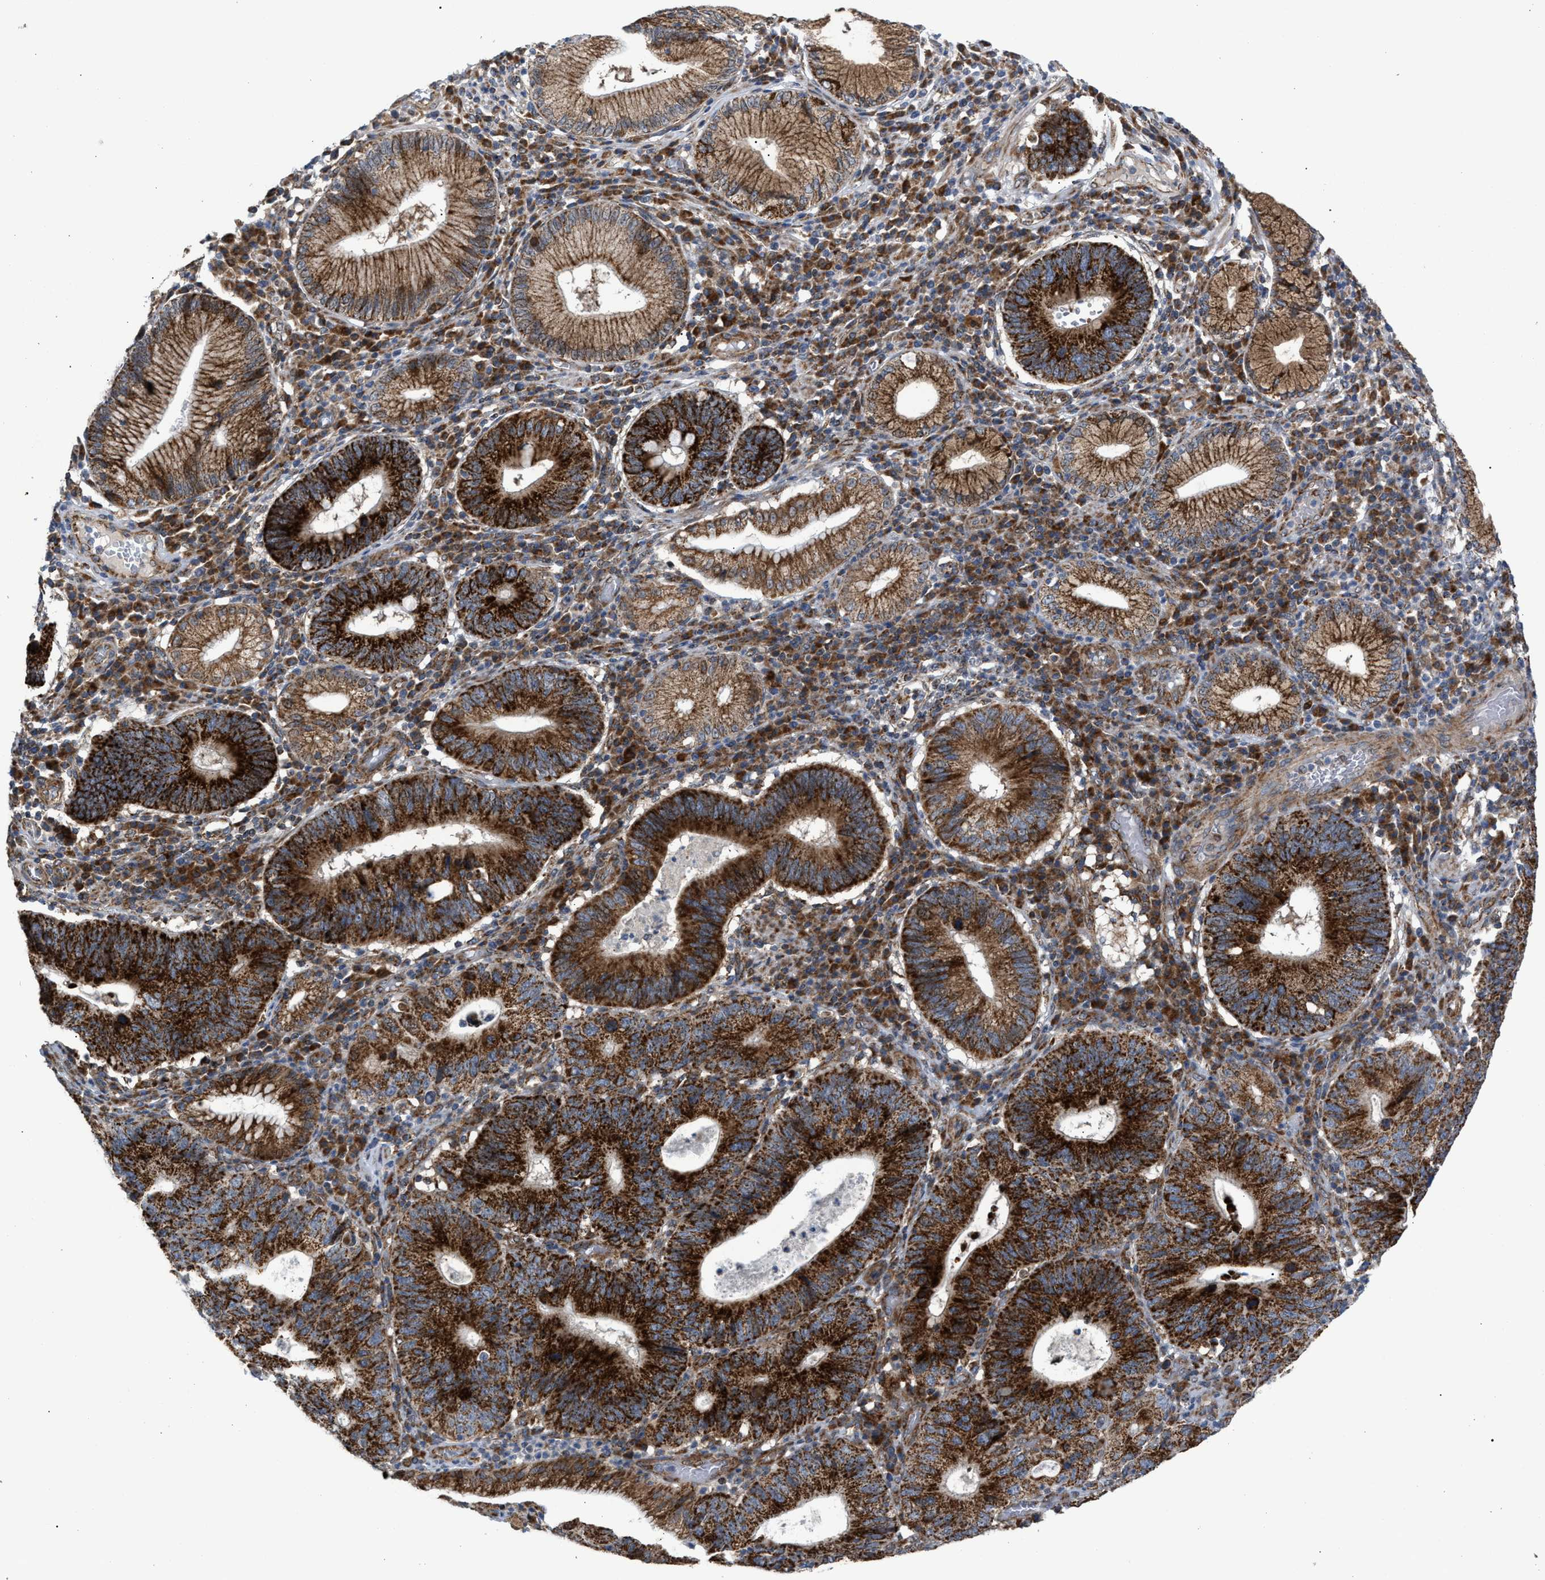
{"staining": {"intensity": "strong", "quantity": ">75%", "location": "cytoplasmic/membranous"}, "tissue": "stomach cancer", "cell_type": "Tumor cells", "image_type": "cancer", "snomed": [{"axis": "morphology", "description": "Adenocarcinoma, NOS"}, {"axis": "topography", "description": "Stomach"}], "caption": "A brown stain shows strong cytoplasmic/membranous staining of a protein in human stomach adenocarcinoma tumor cells. Ihc stains the protein in brown and the nuclei are stained blue.", "gene": "TACO1", "patient": {"sex": "male", "age": 59}}